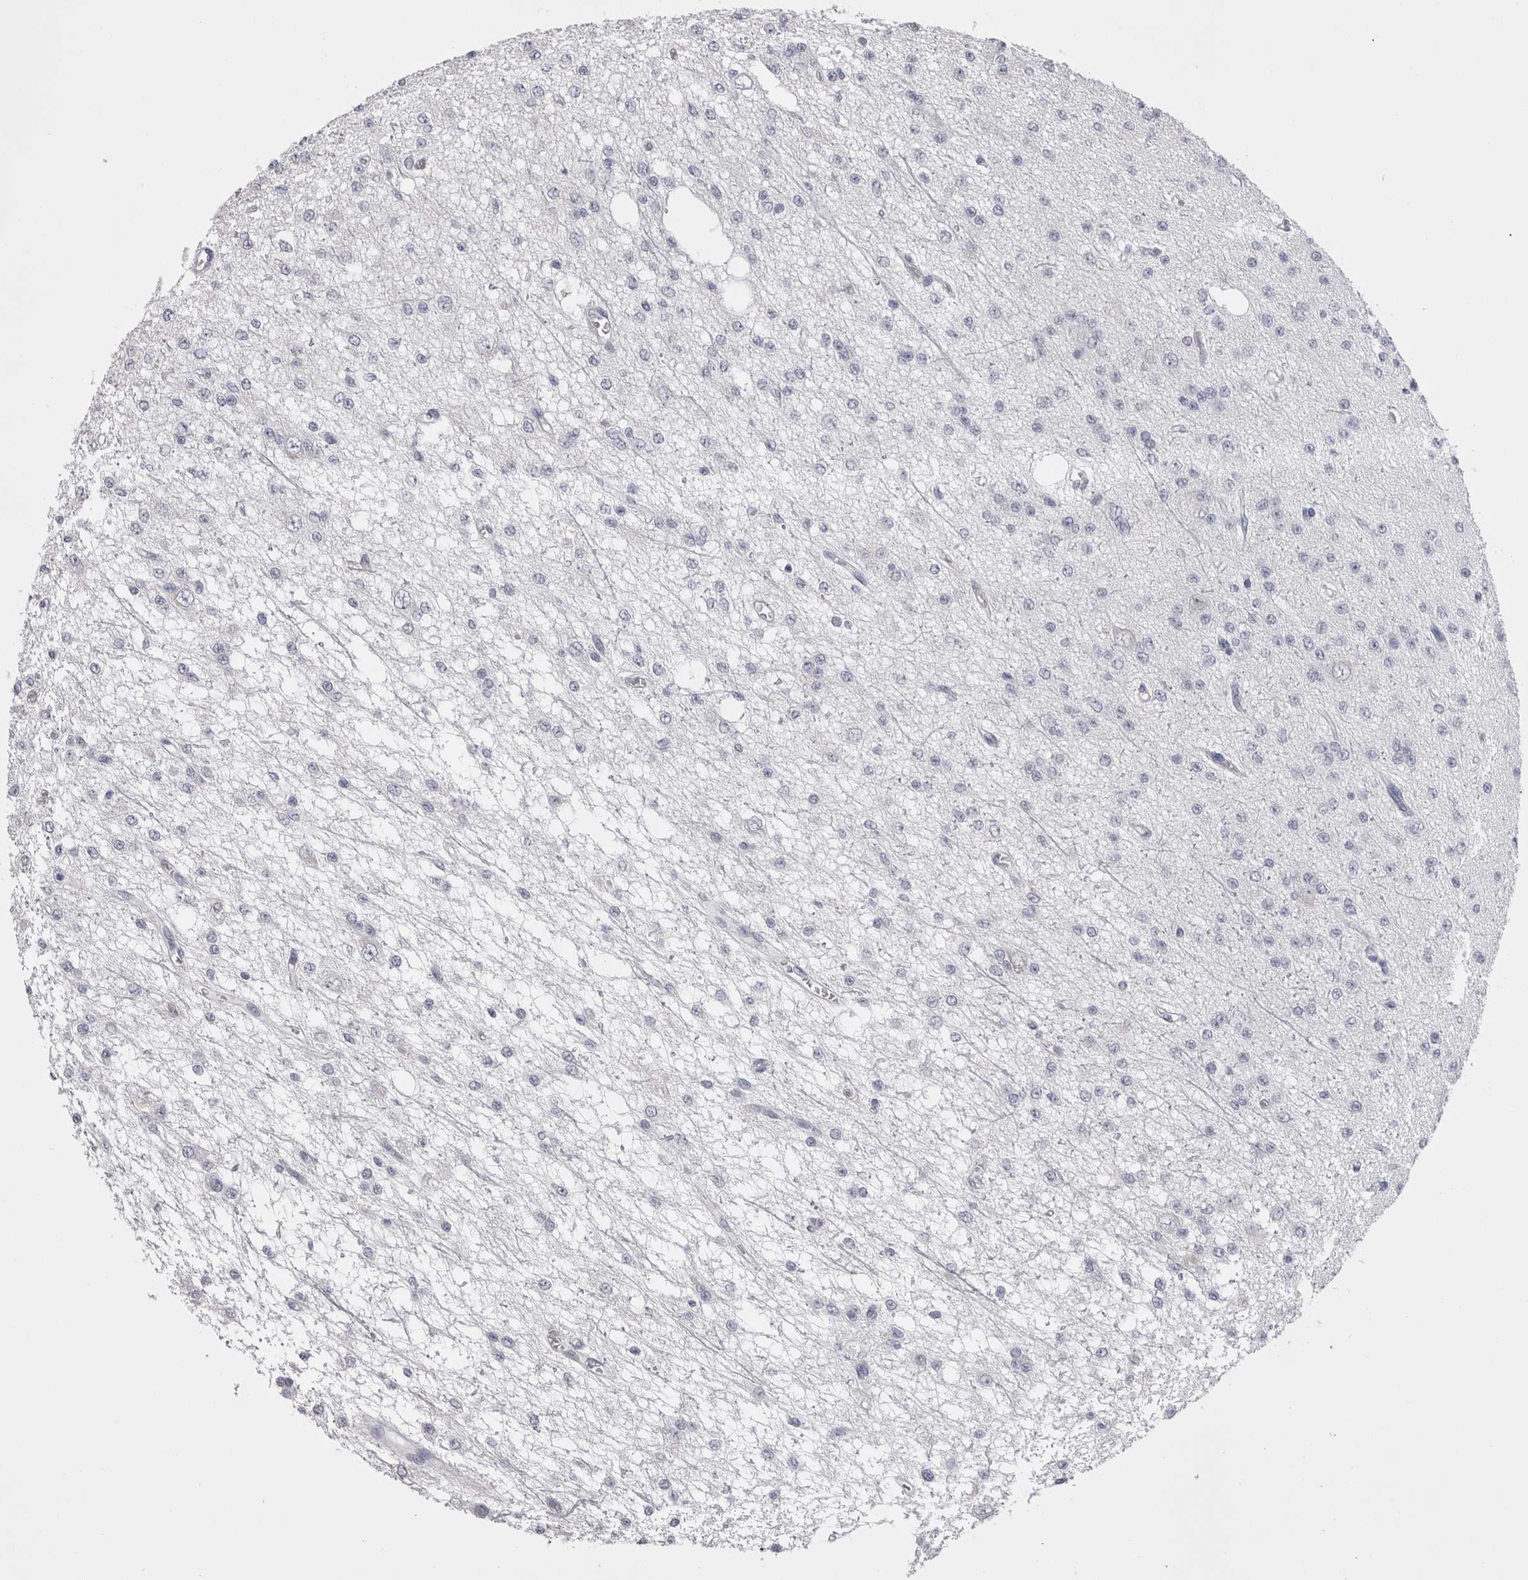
{"staining": {"intensity": "negative", "quantity": "none", "location": "none"}, "tissue": "glioma", "cell_type": "Tumor cells", "image_type": "cancer", "snomed": [{"axis": "morphology", "description": "Glioma, malignant, Low grade"}, {"axis": "topography", "description": "Brain"}], "caption": "Protein analysis of malignant low-grade glioma demonstrates no significant positivity in tumor cells.", "gene": "CDHR5", "patient": {"sex": "male", "age": 38}}